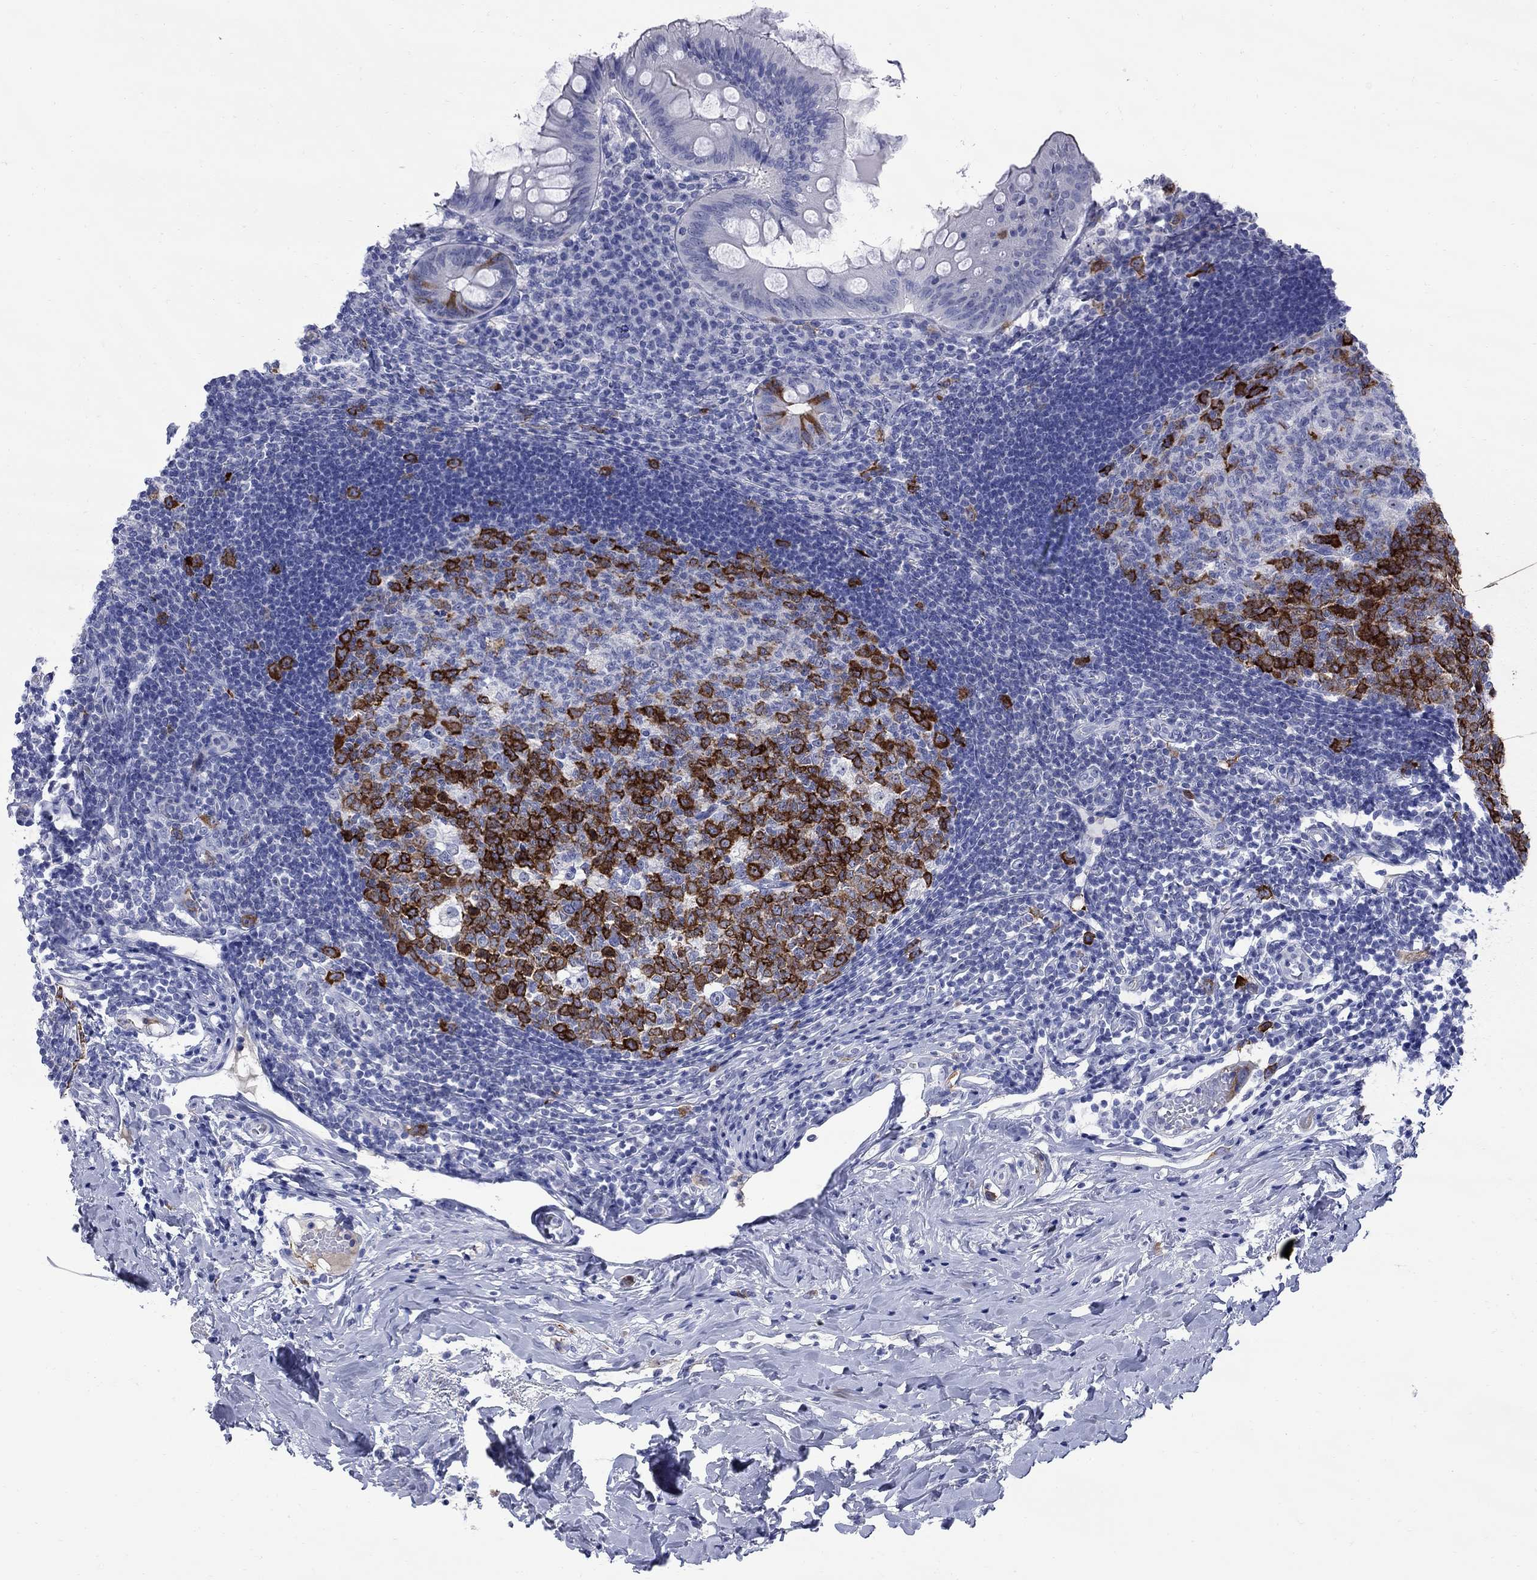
{"staining": {"intensity": "strong", "quantity": "<25%", "location": "cytoplasmic/membranous"}, "tissue": "appendix", "cell_type": "Glandular cells", "image_type": "normal", "snomed": [{"axis": "morphology", "description": "Normal tissue, NOS"}, {"axis": "morphology", "description": "Inflammation, NOS"}, {"axis": "topography", "description": "Appendix"}], "caption": "Immunohistochemistry (IHC) (DAB (3,3'-diaminobenzidine)) staining of unremarkable appendix reveals strong cytoplasmic/membranous protein expression in about <25% of glandular cells.", "gene": "TACC3", "patient": {"sex": "male", "age": 16}}